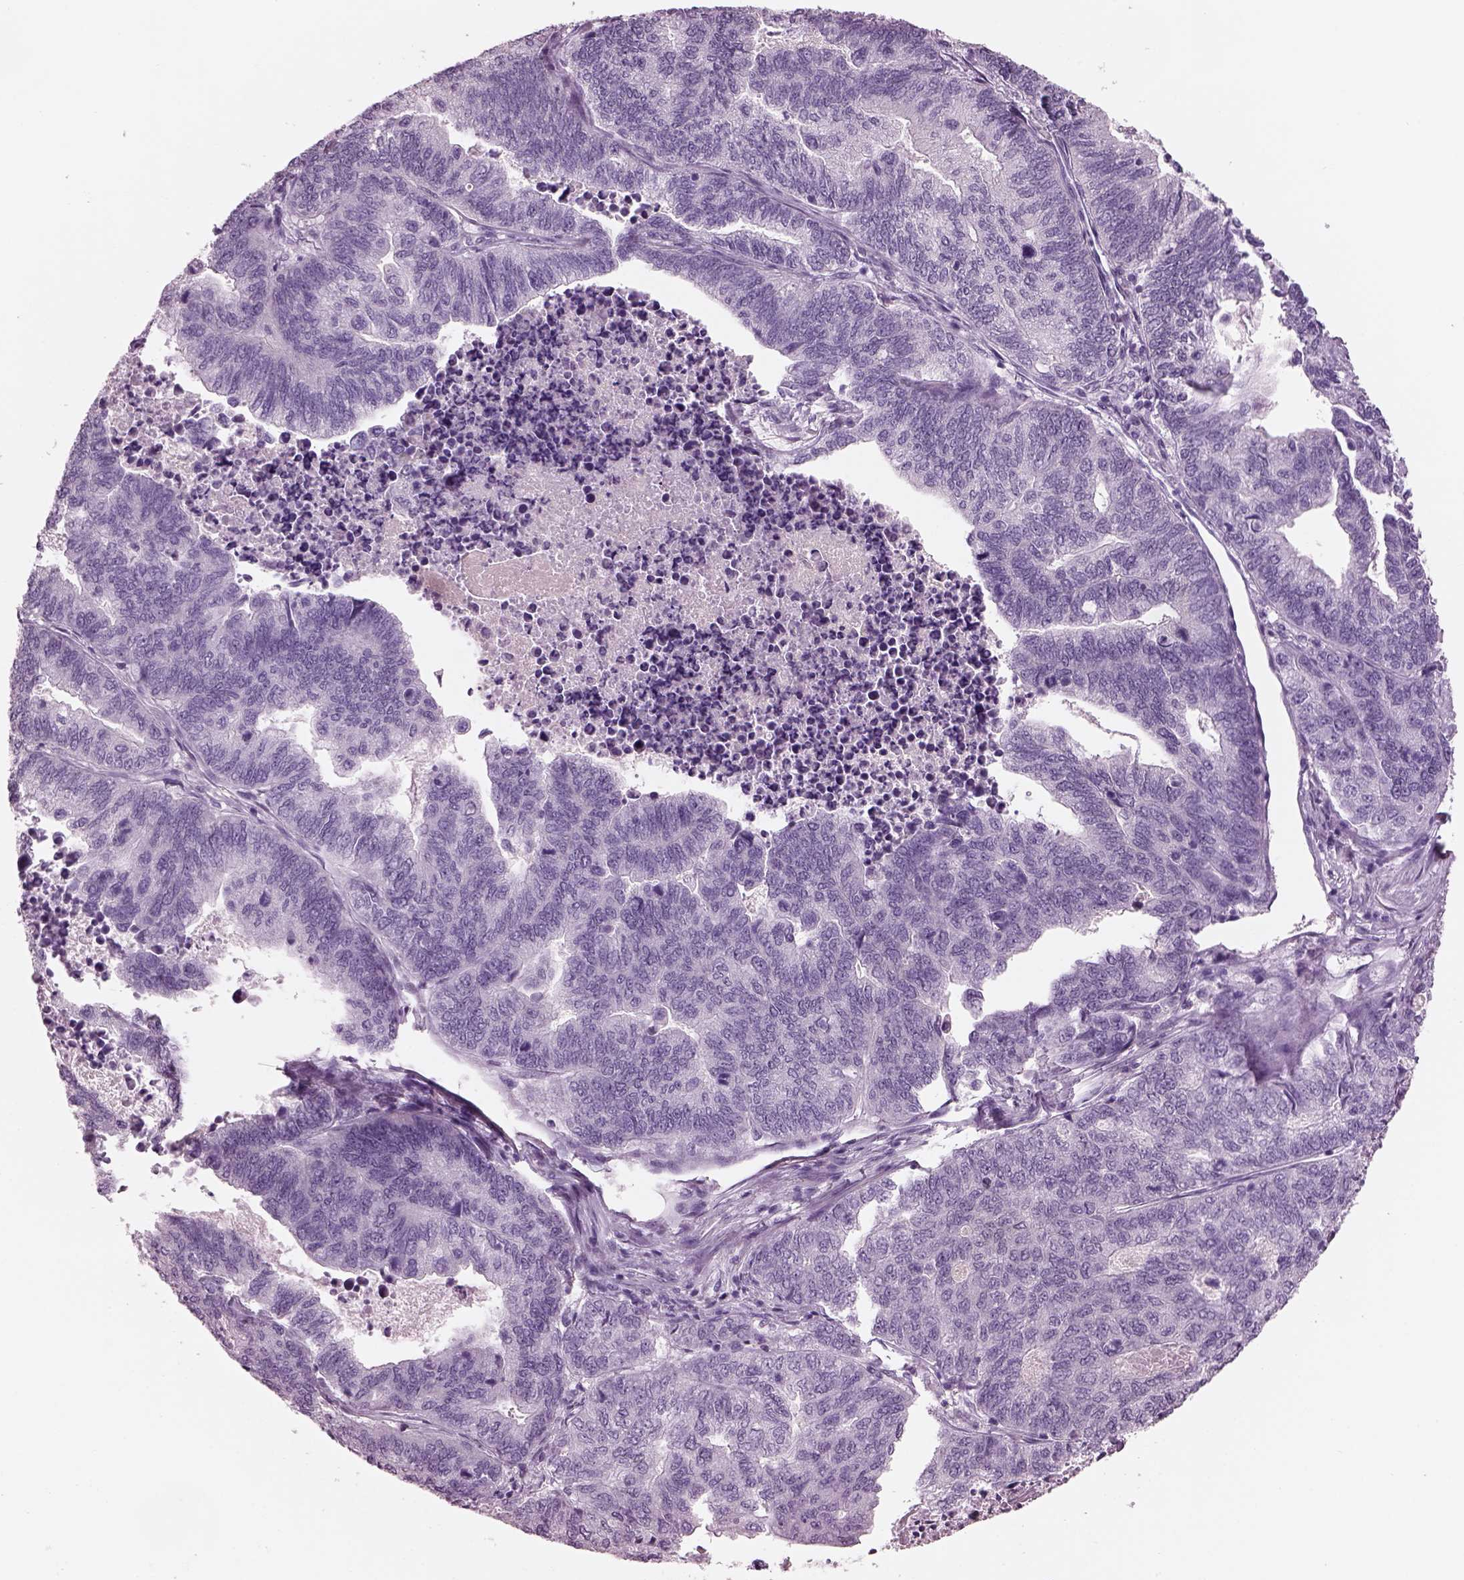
{"staining": {"intensity": "negative", "quantity": "none", "location": "none"}, "tissue": "stomach cancer", "cell_type": "Tumor cells", "image_type": "cancer", "snomed": [{"axis": "morphology", "description": "Adenocarcinoma, NOS"}, {"axis": "topography", "description": "Stomach, upper"}], "caption": "IHC photomicrograph of neoplastic tissue: human stomach cancer stained with DAB (3,3'-diaminobenzidine) demonstrates no significant protein staining in tumor cells.", "gene": "CYLC1", "patient": {"sex": "female", "age": 67}}